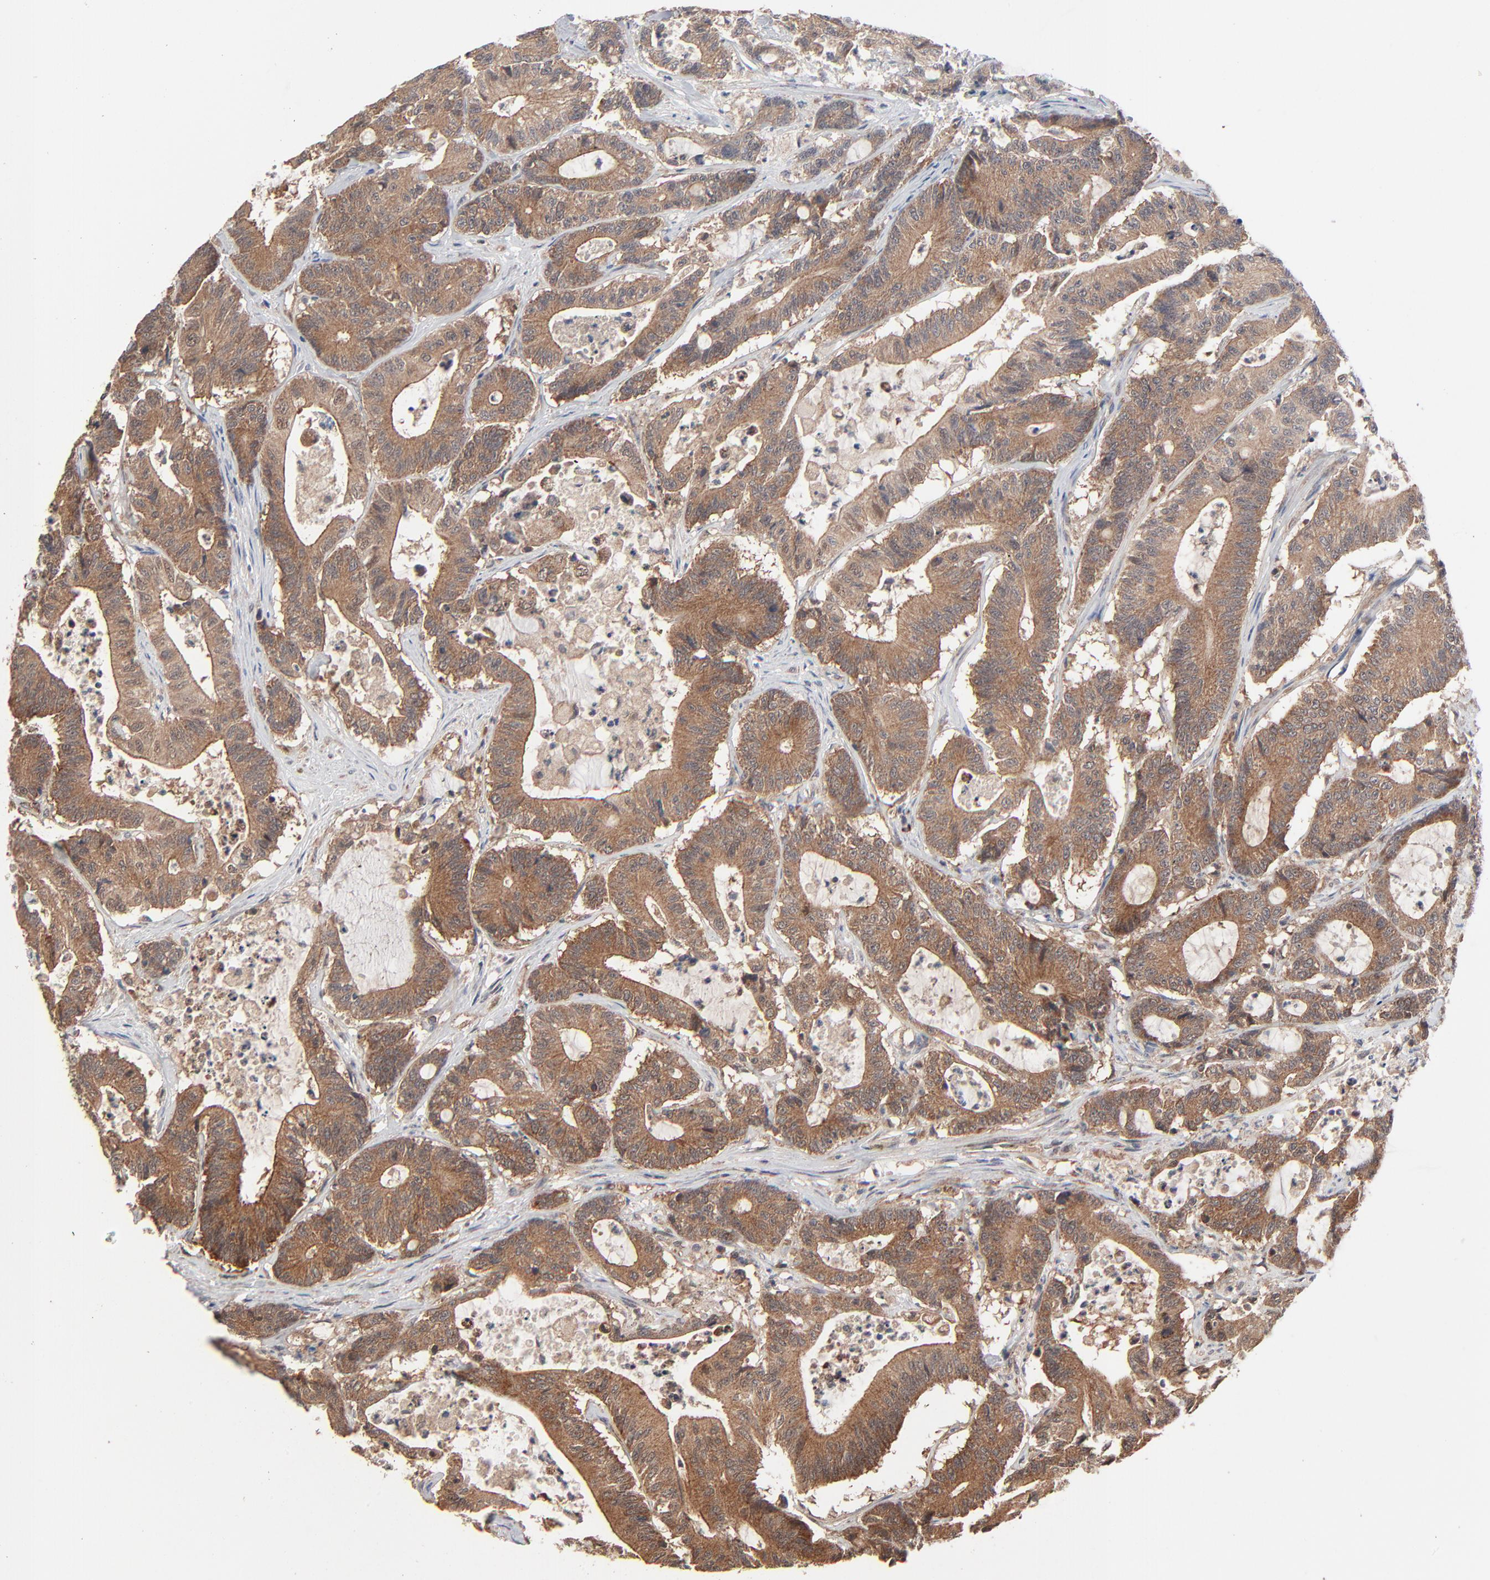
{"staining": {"intensity": "moderate", "quantity": ">75%", "location": "cytoplasmic/membranous"}, "tissue": "colorectal cancer", "cell_type": "Tumor cells", "image_type": "cancer", "snomed": [{"axis": "morphology", "description": "Adenocarcinoma, NOS"}, {"axis": "topography", "description": "Colon"}], "caption": "Immunohistochemistry (IHC) photomicrograph of neoplastic tissue: colorectal cancer stained using immunohistochemistry (IHC) displays medium levels of moderate protein expression localized specifically in the cytoplasmic/membranous of tumor cells, appearing as a cytoplasmic/membranous brown color.", "gene": "ABLIM3", "patient": {"sex": "female", "age": 84}}